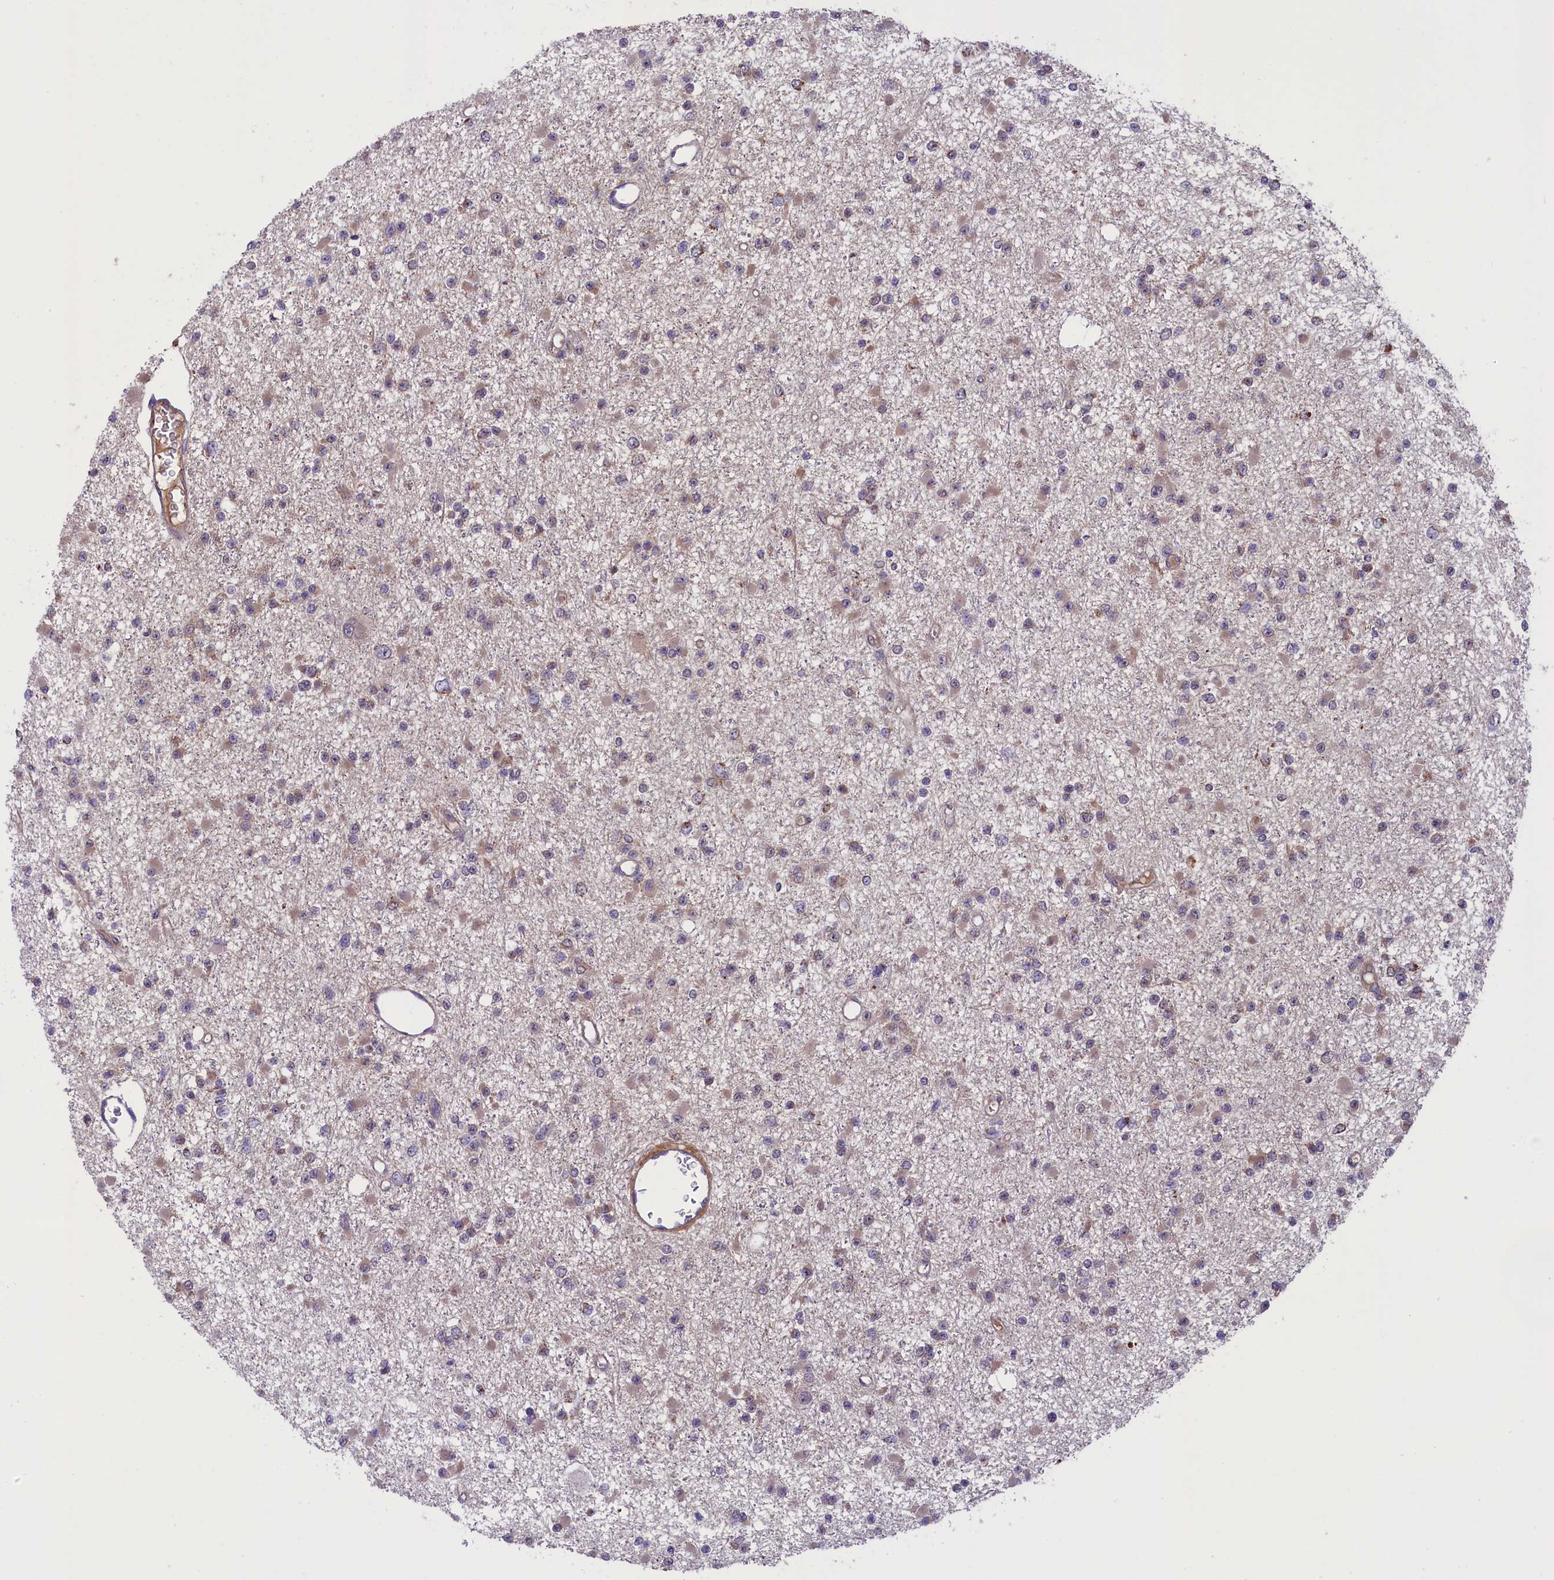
{"staining": {"intensity": "weak", "quantity": "<25%", "location": "cytoplasmic/membranous"}, "tissue": "glioma", "cell_type": "Tumor cells", "image_type": "cancer", "snomed": [{"axis": "morphology", "description": "Glioma, malignant, Low grade"}, {"axis": "topography", "description": "Brain"}], "caption": "A micrograph of glioma stained for a protein reveals no brown staining in tumor cells. (DAB (3,3'-diaminobenzidine) immunohistochemistry (IHC) visualized using brightfield microscopy, high magnification).", "gene": "GLRX5", "patient": {"sex": "female", "age": 22}}